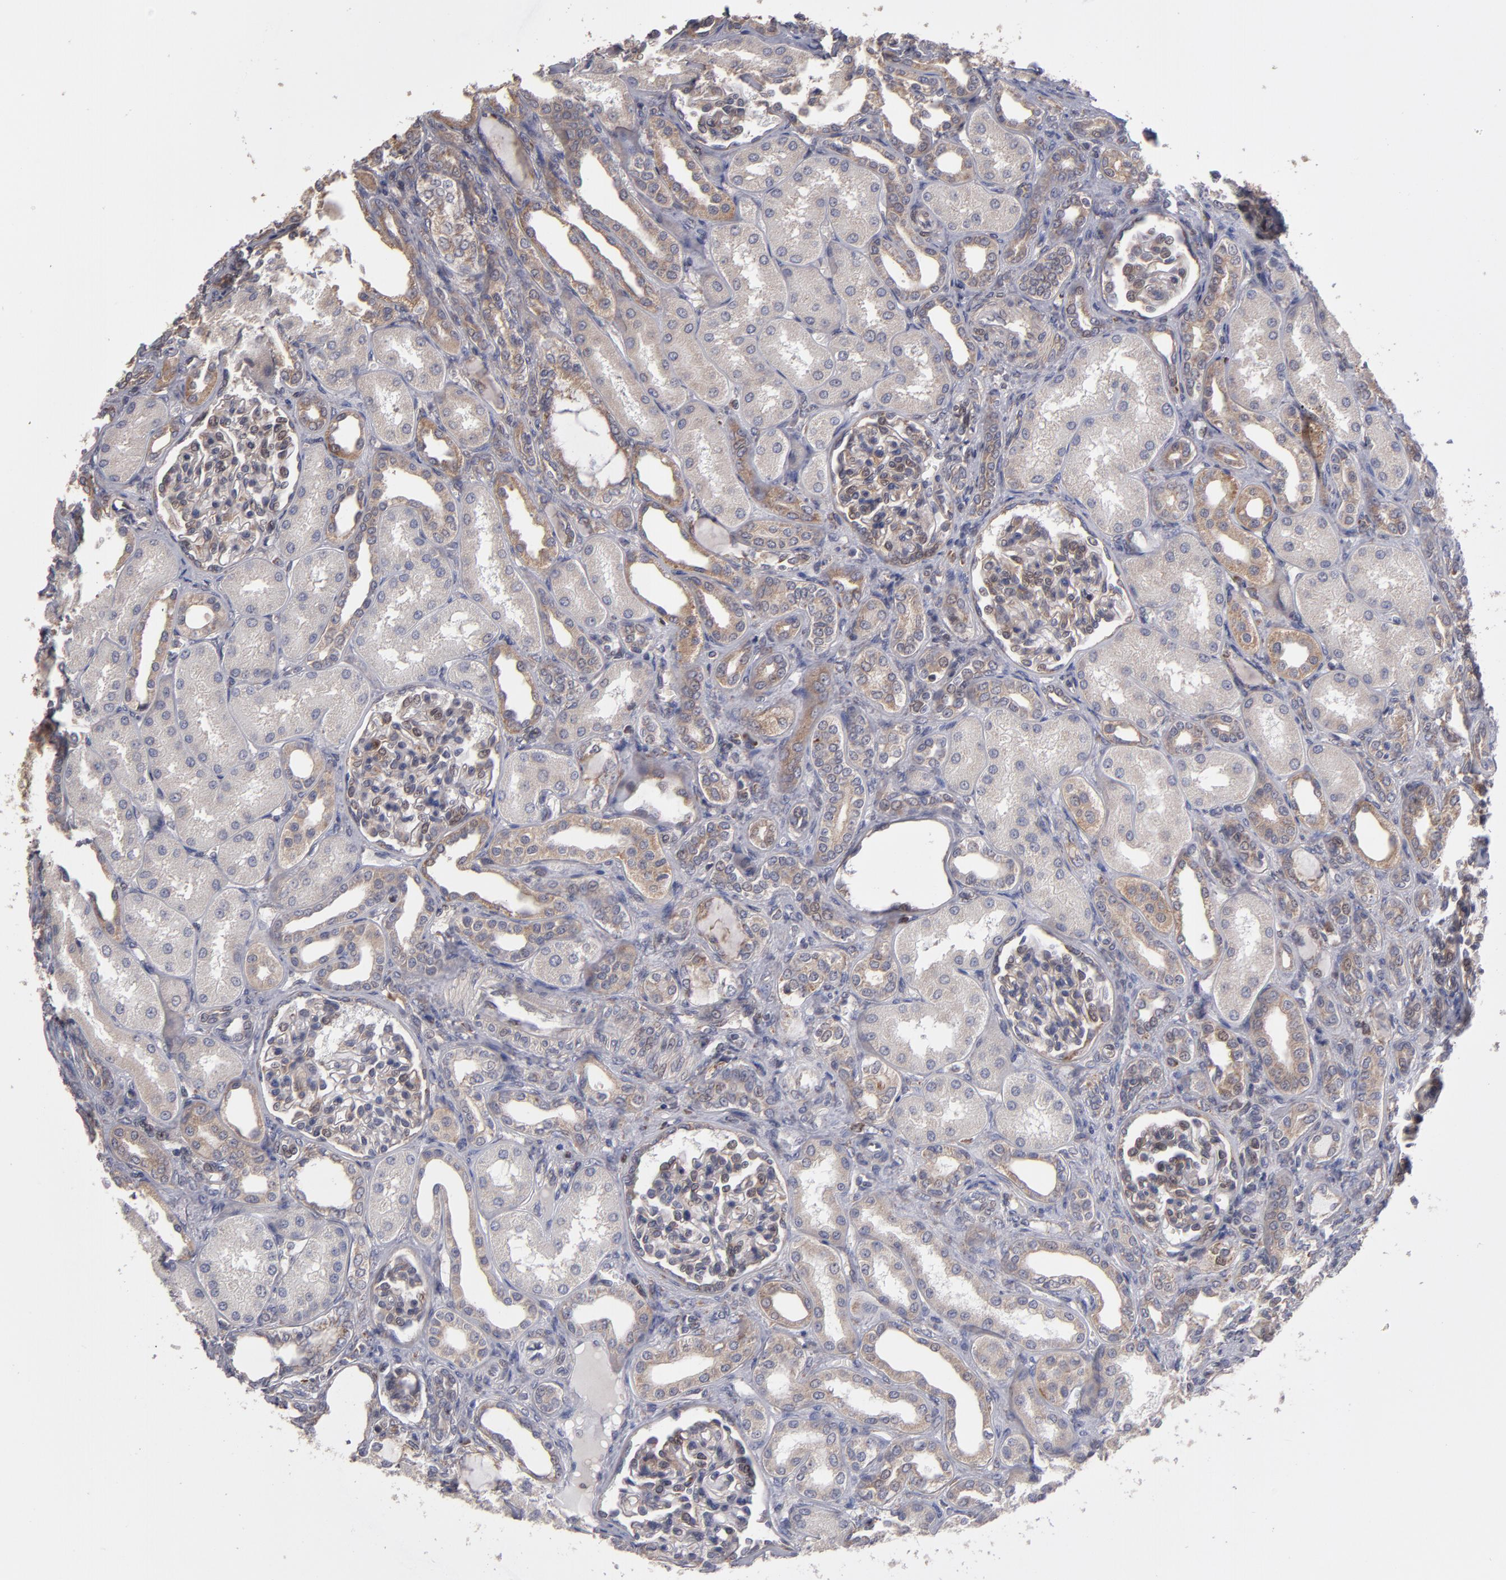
{"staining": {"intensity": "weak", "quantity": "25%-75%", "location": "cytoplasmic/membranous"}, "tissue": "kidney", "cell_type": "Cells in glomeruli", "image_type": "normal", "snomed": [{"axis": "morphology", "description": "Normal tissue, NOS"}, {"axis": "topography", "description": "Kidney"}], "caption": "This micrograph shows unremarkable kidney stained with immunohistochemistry (IHC) to label a protein in brown. The cytoplasmic/membranous of cells in glomeruli show weak positivity for the protein. Nuclei are counter-stained blue.", "gene": "SND1", "patient": {"sex": "male", "age": 7}}